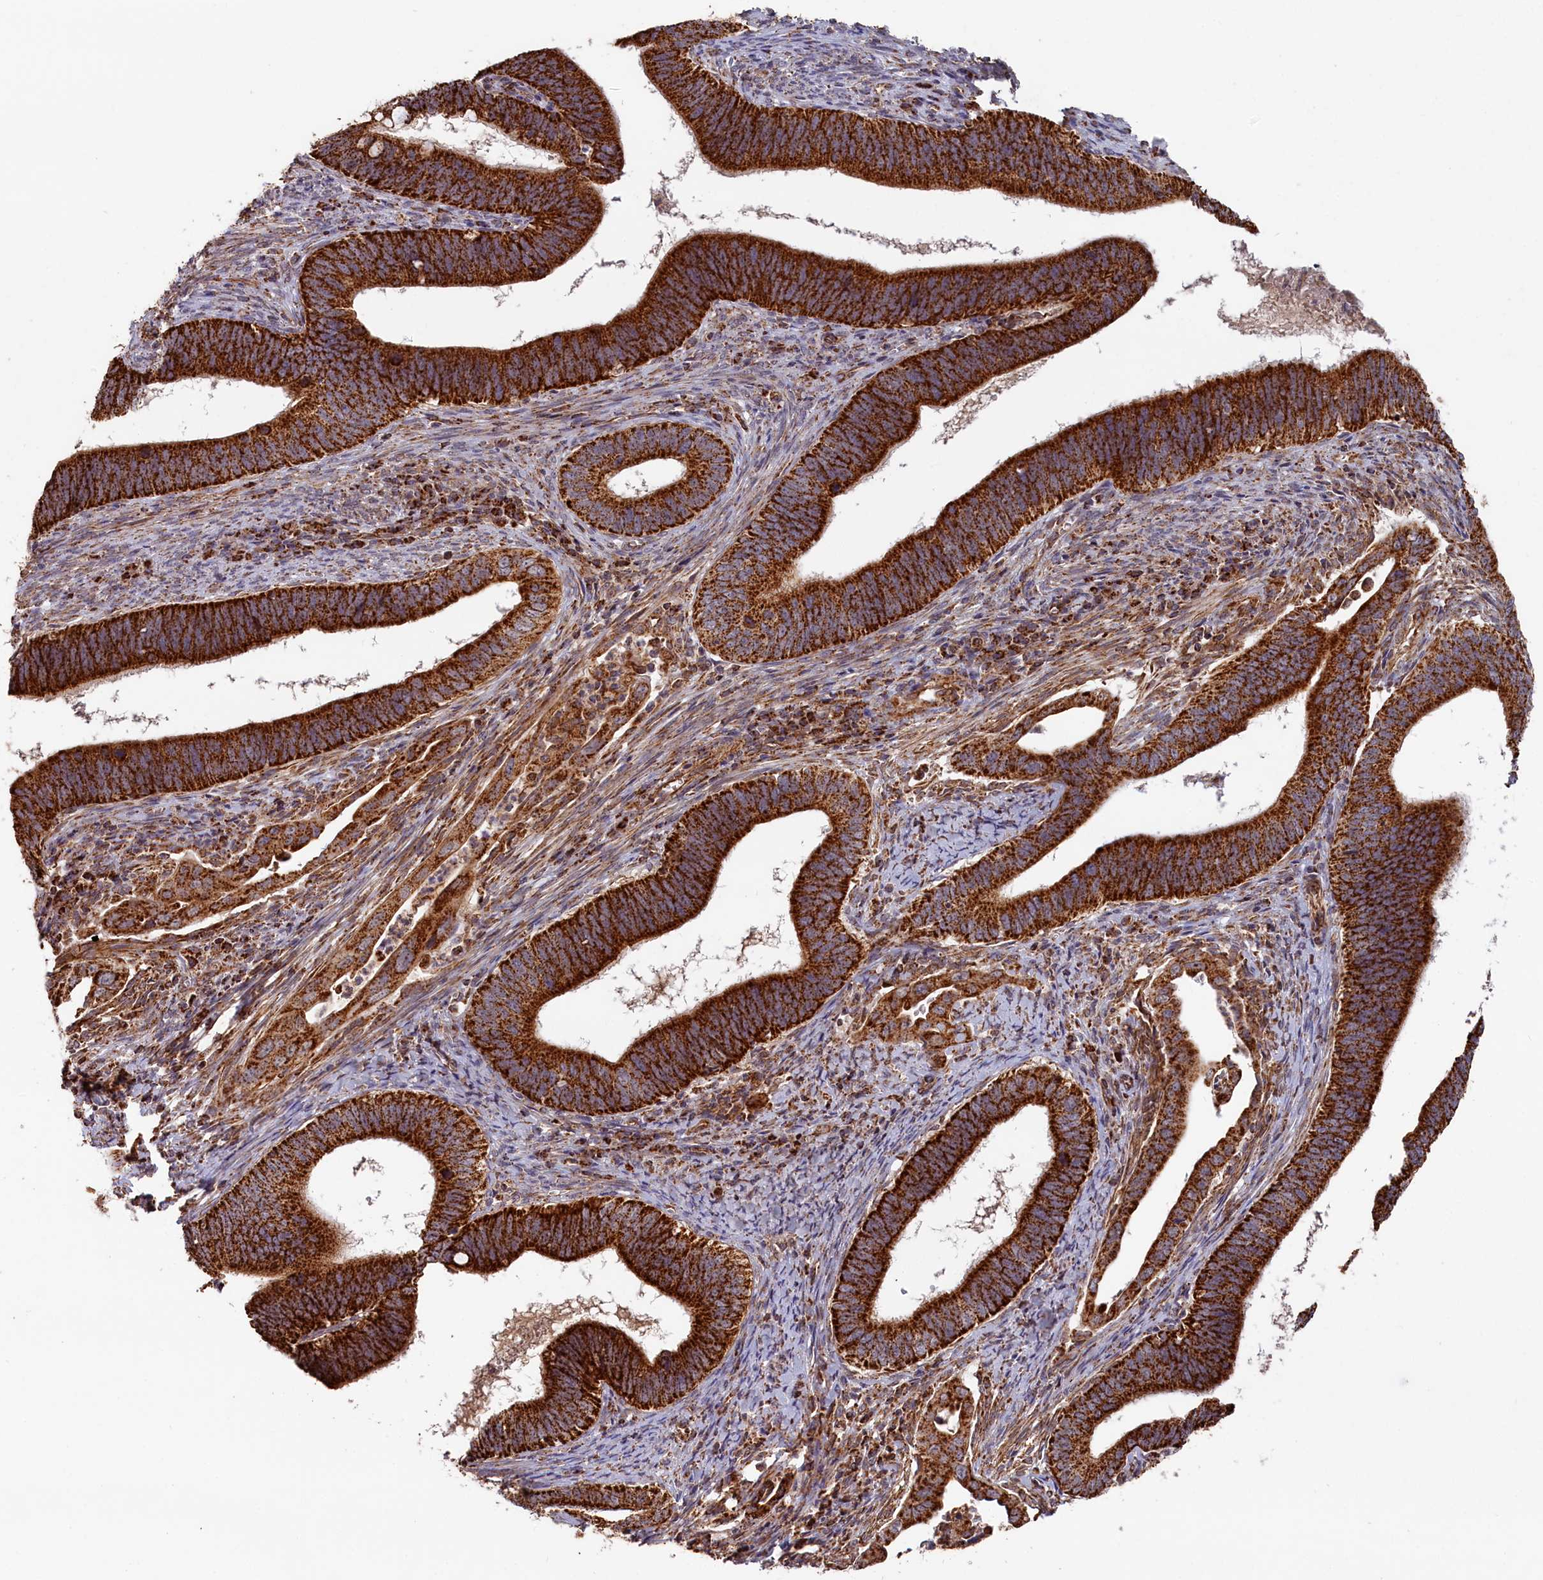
{"staining": {"intensity": "strong", "quantity": ">75%", "location": "cytoplasmic/membranous"}, "tissue": "cervical cancer", "cell_type": "Tumor cells", "image_type": "cancer", "snomed": [{"axis": "morphology", "description": "Adenocarcinoma, NOS"}, {"axis": "topography", "description": "Cervix"}], "caption": "Tumor cells display strong cytoplasmic/membranous positivity in approximately >75% of cells in cervical cancer (adenocarcinoma).", "gene": "MACROD1", "patient": {"sex": "female", "age": 42}}